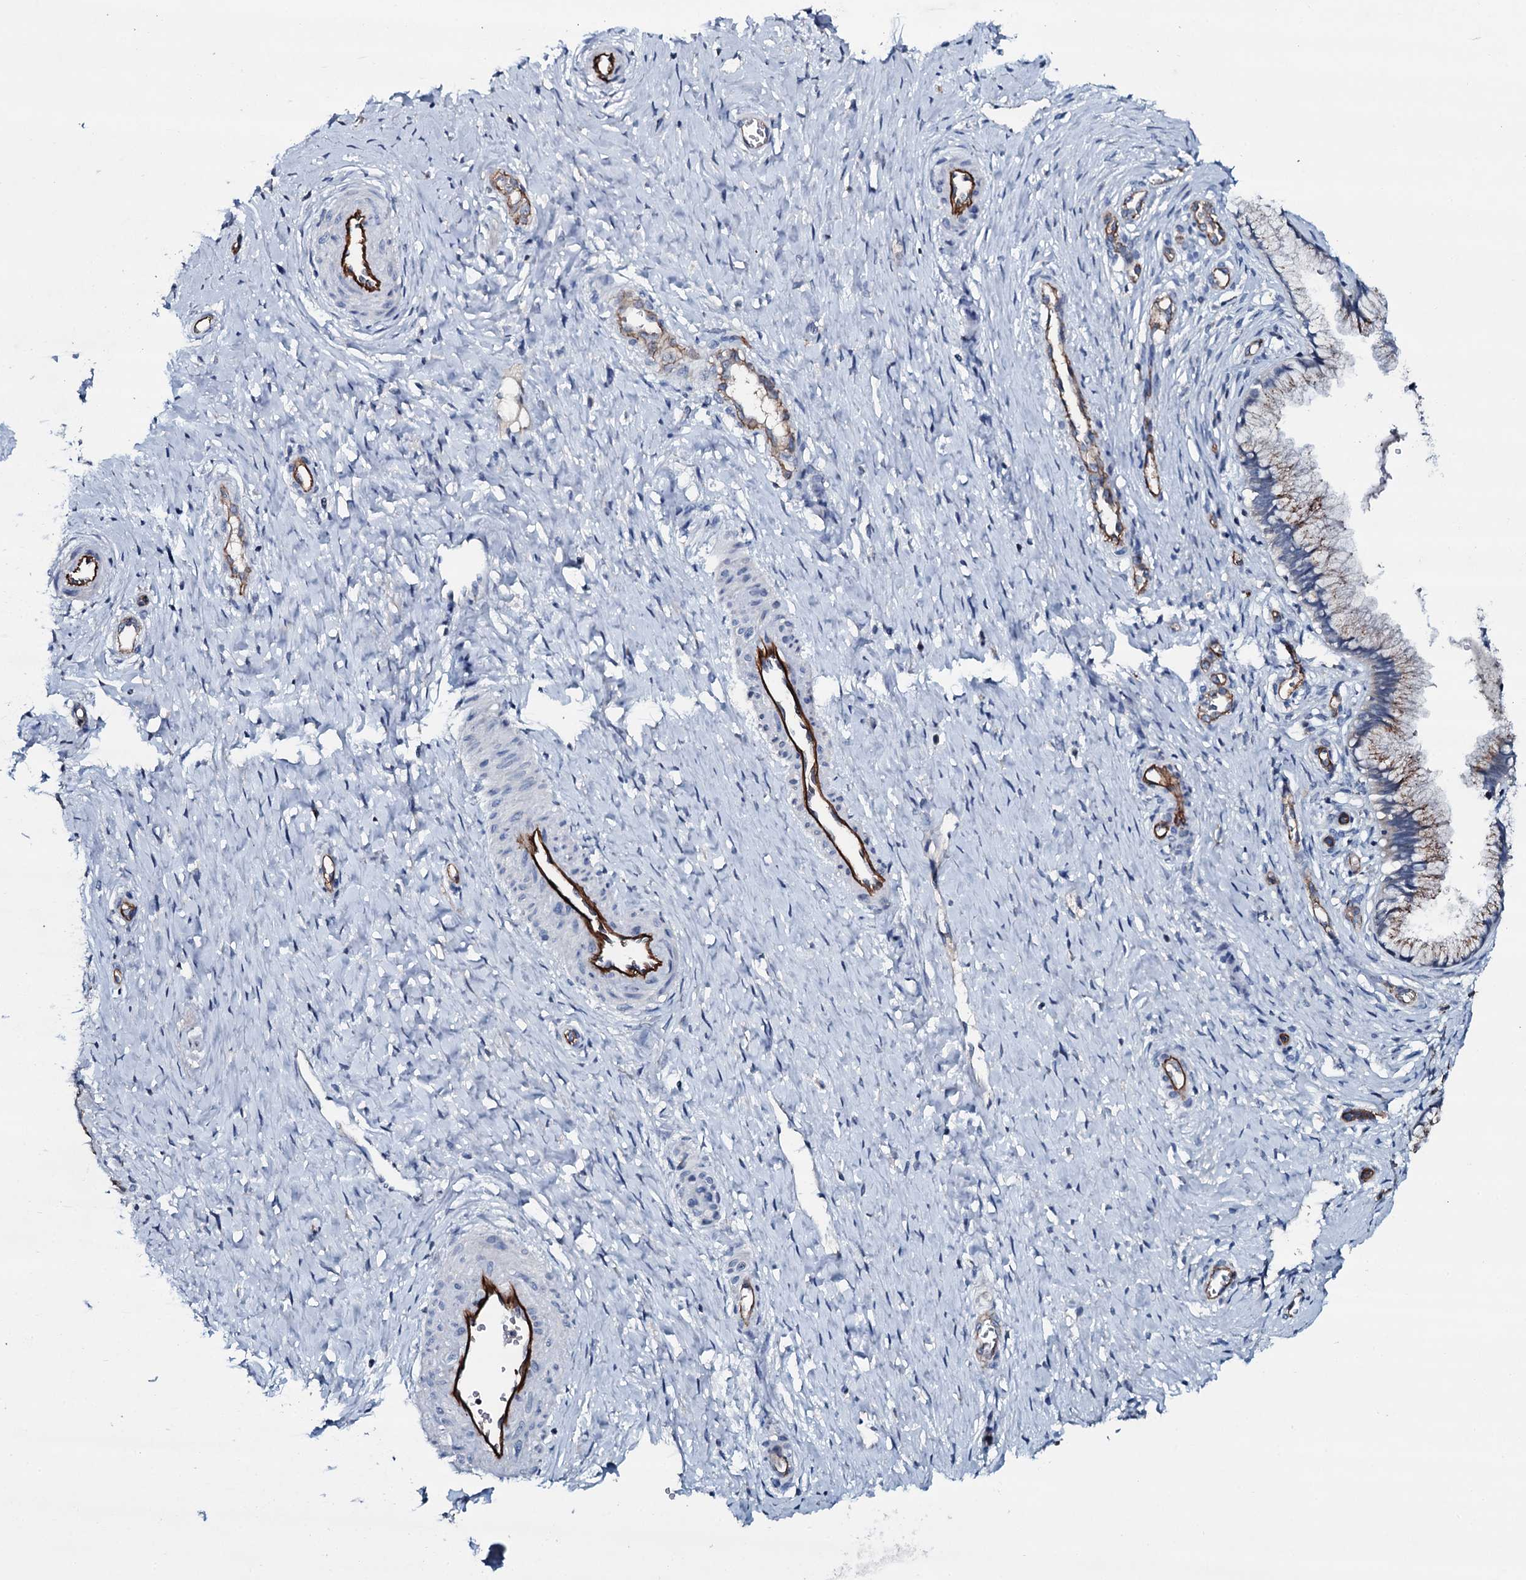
{"staining": {"intensity": "moderate", "quantity": "25%-75%", "location": "cytoplasmic/membranous"}, "tissue": "cervix", "cell_type": "Glandular cells", "image_type": "normal", "snomed": [{"axis": "morphology", "description": "Normal tissue, NOS"}, {"axis": "topography", "description": "Cervix"}], "caption": "The image exhibits immunohistochemical staining of benign cervix. There is moderate cytoplasmic/membranous positivity is seen in approximately 25%-75% of glandular cells.", "gene": "CLEC14A", "patient": {"sex": "female", "age": 36}}